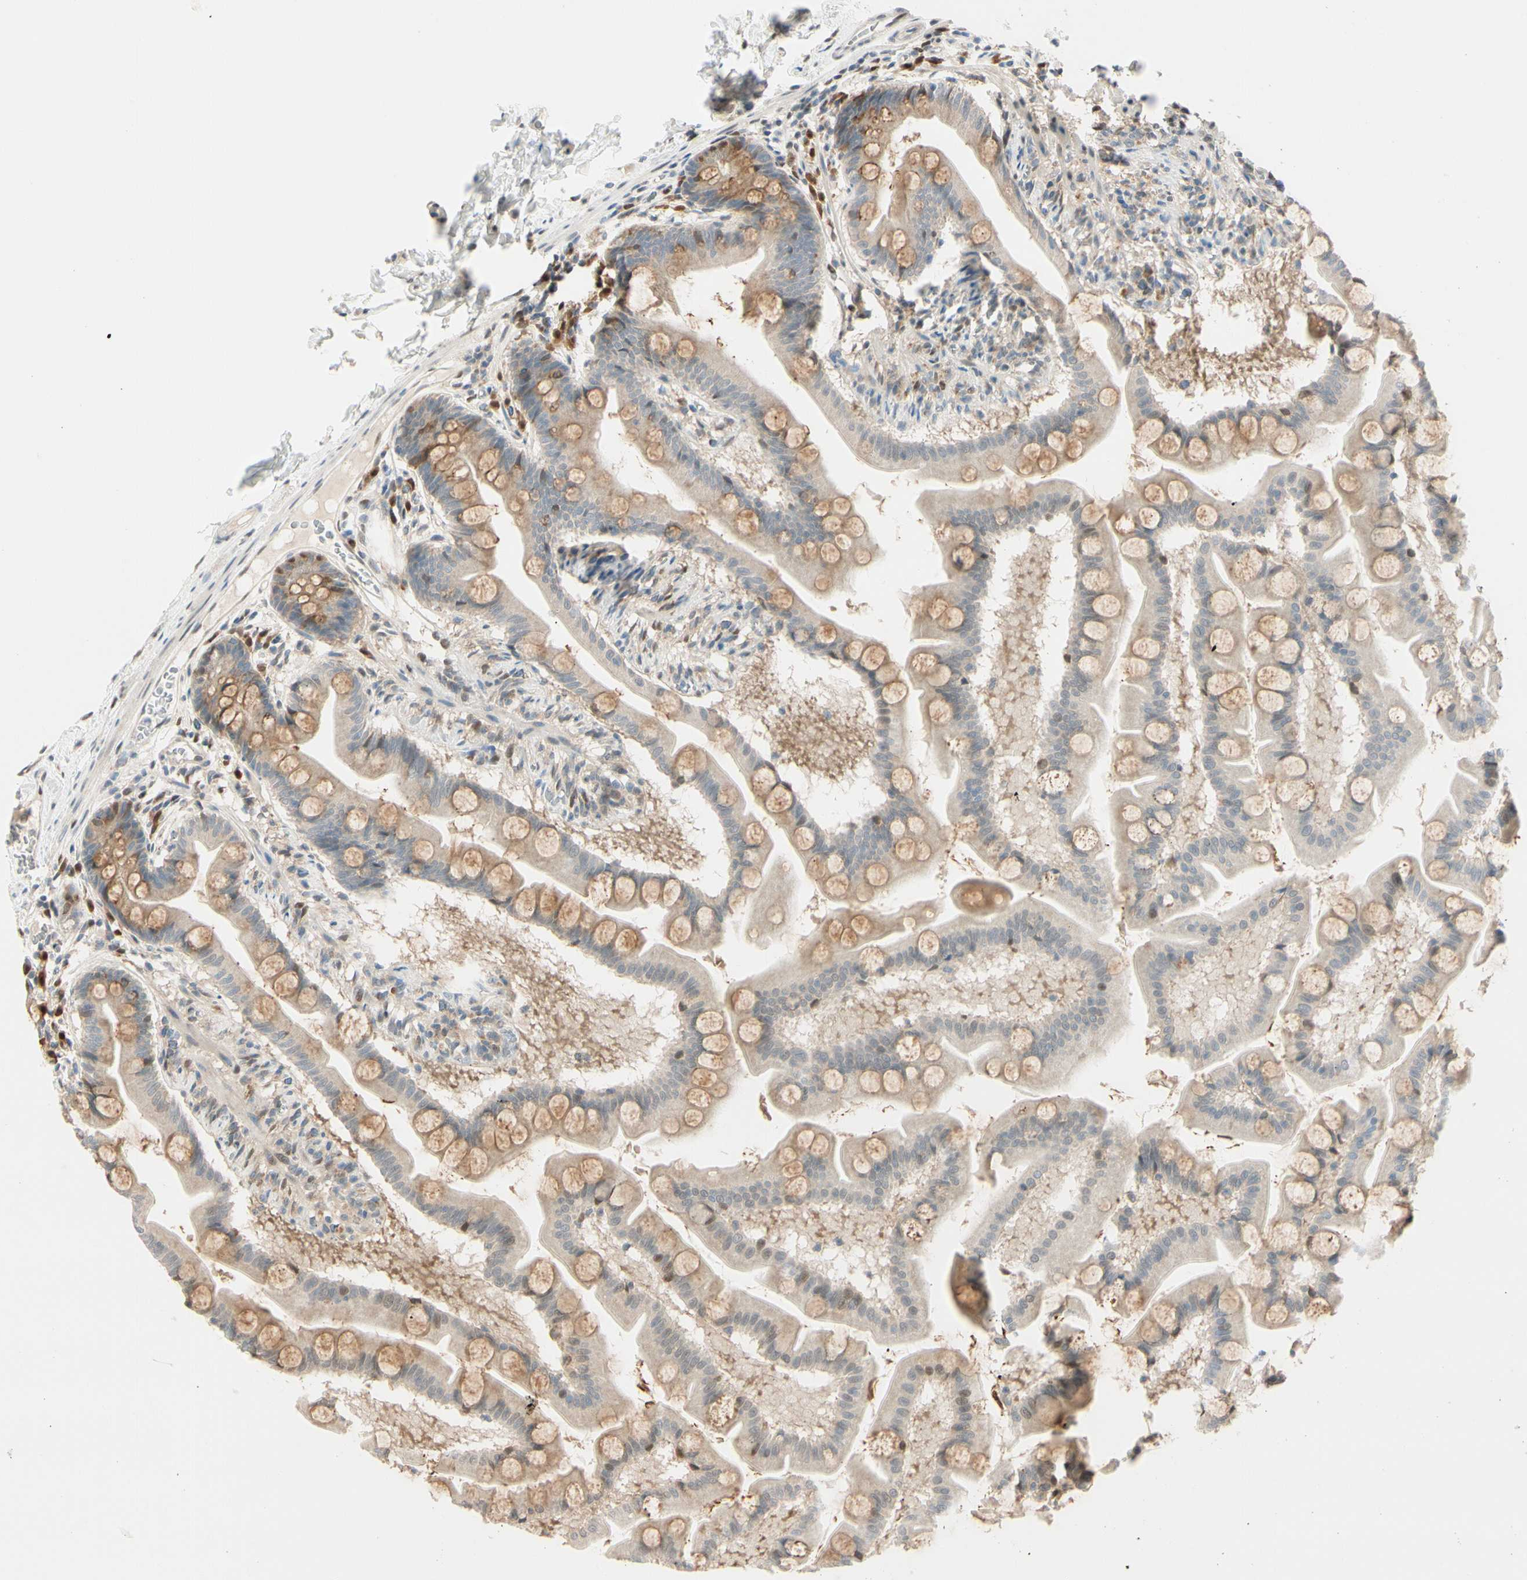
{"staining": {"intensity": "moderate", "quantity": ">75%", "location": "cytoplasmic/membranous,nuclear"}, "tissue": "small intestine", "cell_type": "Glandular cells", "image_type": "normal", "snomed": [{"axis": "morphology", "description": "Normal tissue, NOS"}, {"axis": "topography", "description": "Small intestine"}], "caption": "Immunohistochemical staining of unremarkable human small intestine shows medium levels of moderate cytoplasmic/membranous,nuclear expression in about >75% of glandular cells. The protein of interest is shown in brown color, while the nuclei are stained blue.", "gene": "PTTG1", "patient": {"sex": "male", "age": 41}}